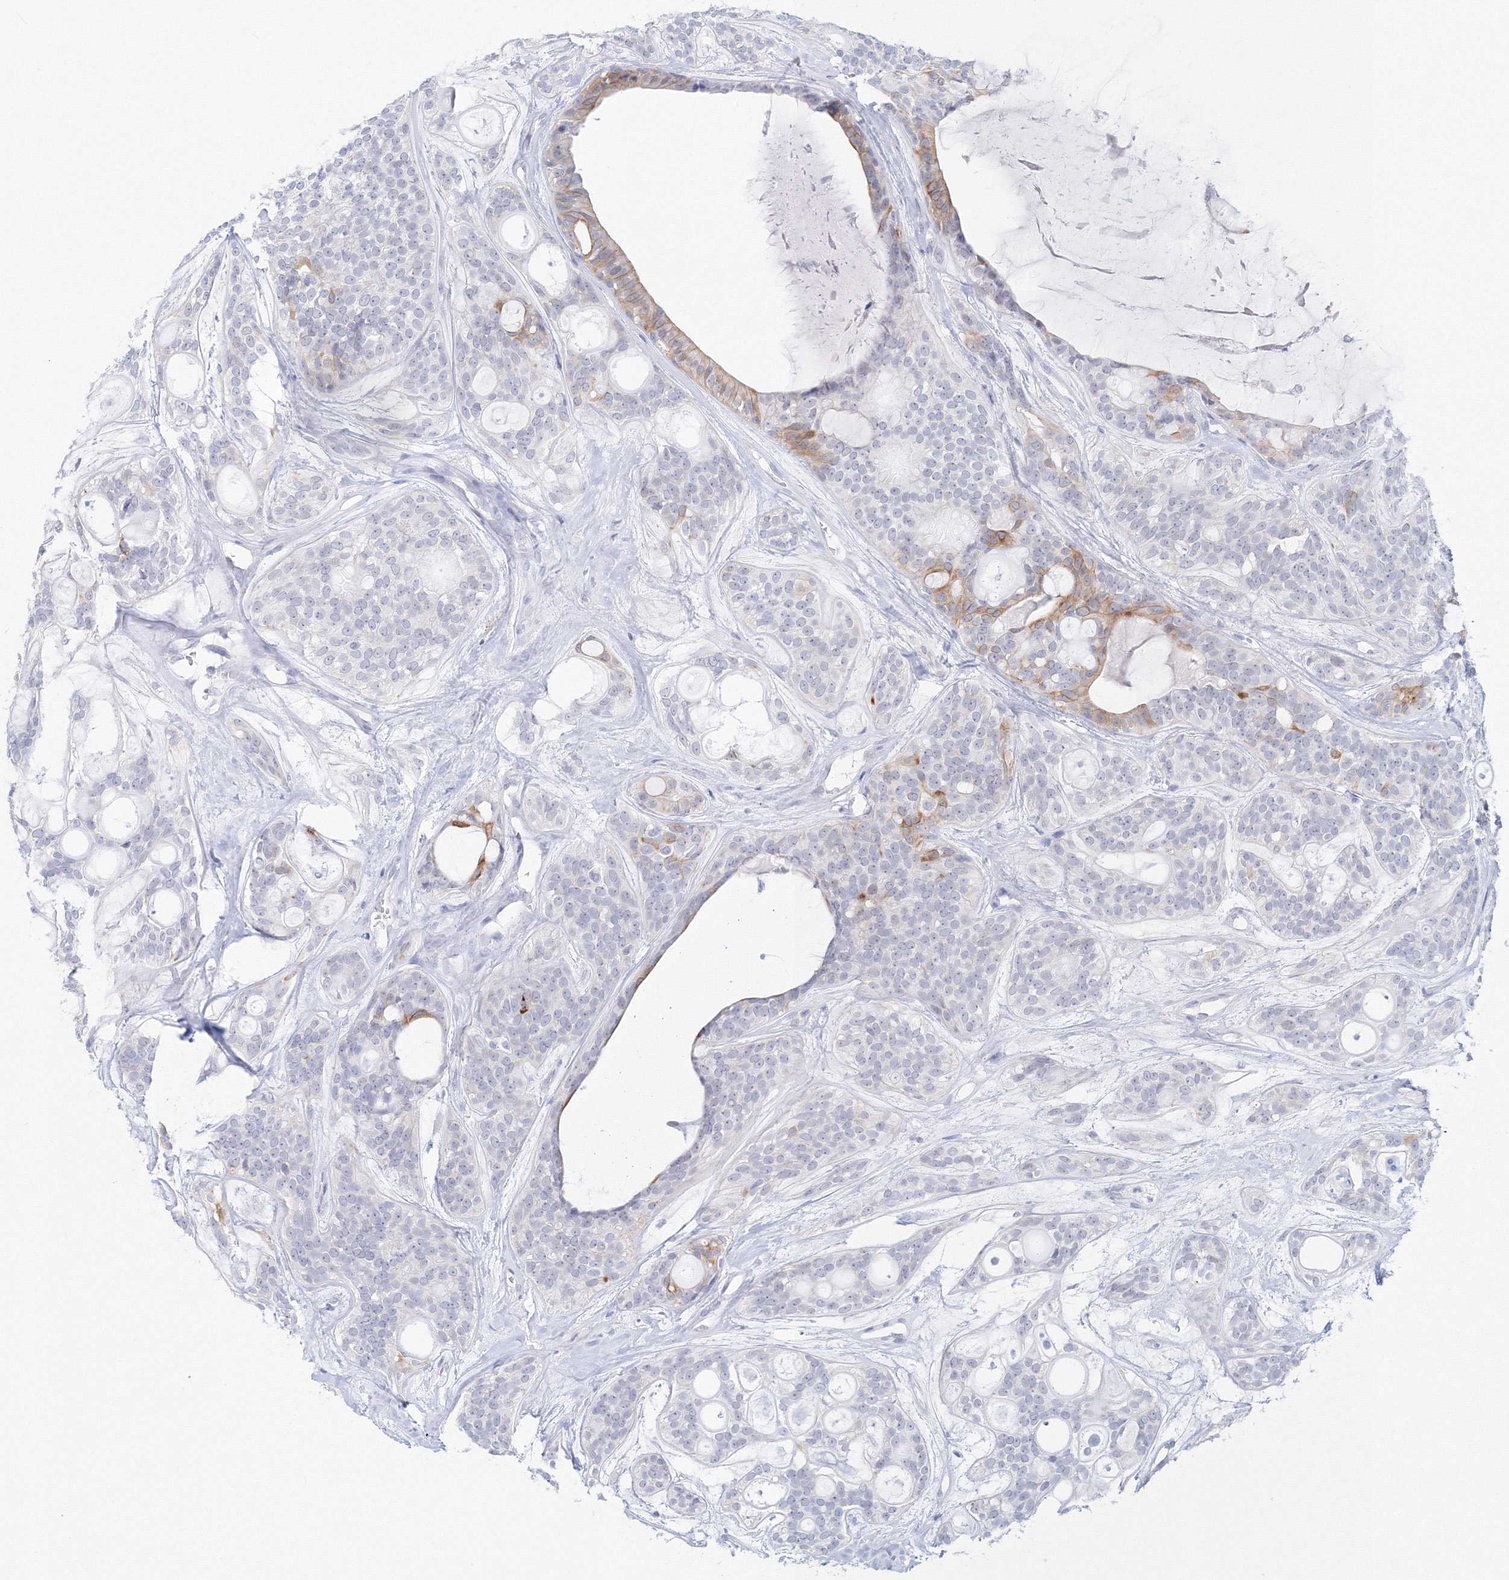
{"staining": {"intensity": "weak", "quantity": "<25%", "location": "cytoplasmic/membranous"}, "tissue": "head and neck cancer", "cell_type": "Tumor cells", "image_type": "cancer", "snomed": [{"axis": "morphology", "description": "Adenocarcinoma, NOS"}, {"axis": "topography", "description": "Head-Neck"}], "caption": "High power microscopy image of an immunohistochemistry micrograph of head and neck cancer (adenocarcinoma), revealing no significant expression in tumor cells.", "gene": "VSIG1", "patient": {"sex": "male", "age": 66}}